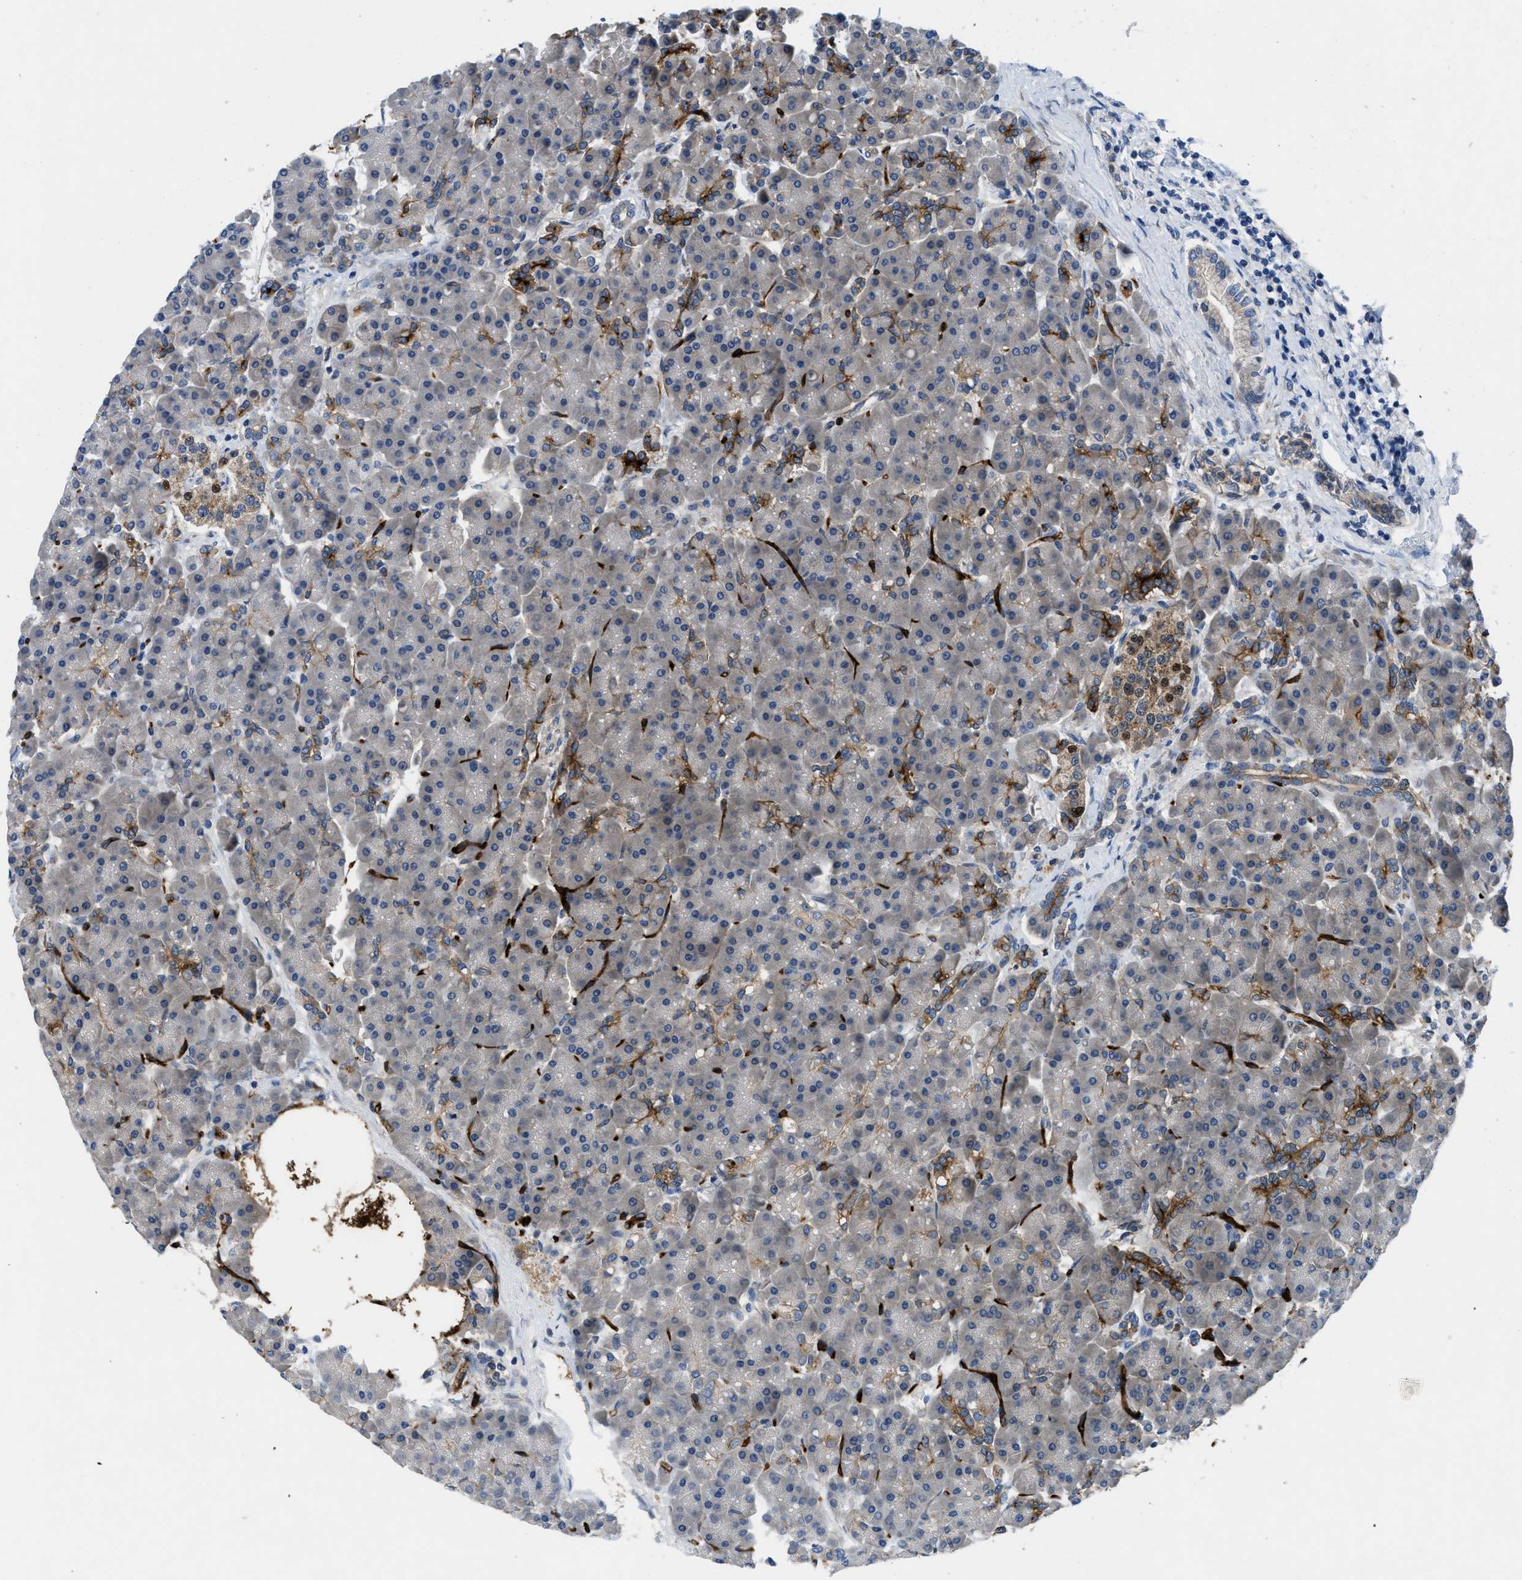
{"staining": {"intensity": "strong", "quantity": "<25%", "location": "cytoplasmic/membranous"}, "tissue": "pancreas", "cell_type": "Exocrine glandular cells", "image_type": "normal", "snomed": [{"axis": "morphology", "description": "Normal tissue, NOS"}, {"axis": "topography", "description": "Pancreas"}], "caption": "Strong cytoplasmic/membranous positivity is seen in about <25% of exocrine glandular cells in unremarkable pancreas. (brown staining indicates protein expression, while blue staining denotes nuclei).", "gene": "PGR", "patient": {"sex": "female", "age": 70}}